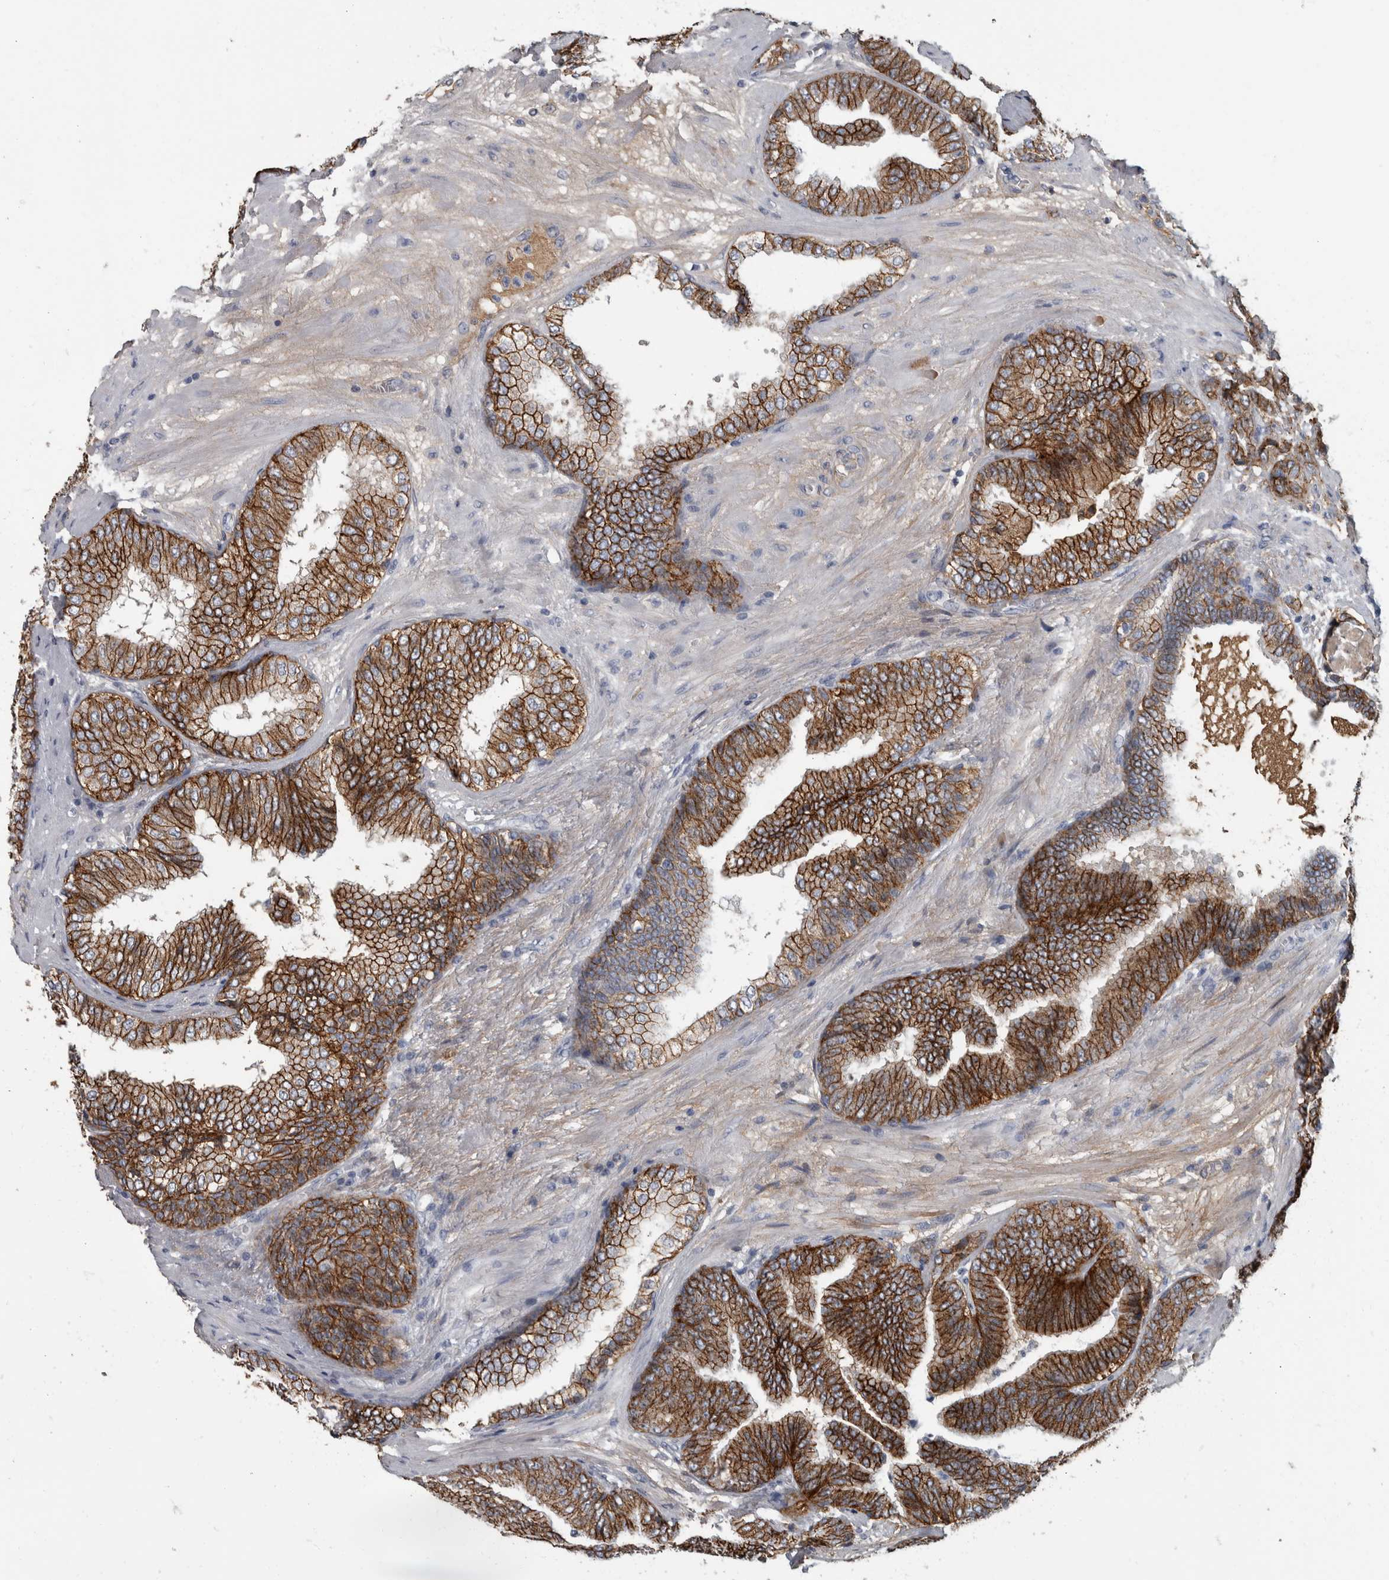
{"staining": {"intensity": "strong", "quantity": ">75%", "location": "cytoplasmic/membranous"}, "tissue": "prostate cancer", "cell_type": "Tumor cells", "image_type": "cancer", "snomed": [{"axis": "morphology", "description": "Adenocarcinoma, High grade"}, {"axis": "topography", "description": "Prostate"}], "caption": "The image shows staining of prostate cancer (high-grade adenocarcinoma), revealing strong cytoplasmic/membranous protein expression (brown color) within tumor cells. (DAB (3,3'-diaminobenzidine) = brown stain, brightfield microscopy at high magnification).", "gene": "DSG2", "patient": {"sex": "male", "age": 55}}